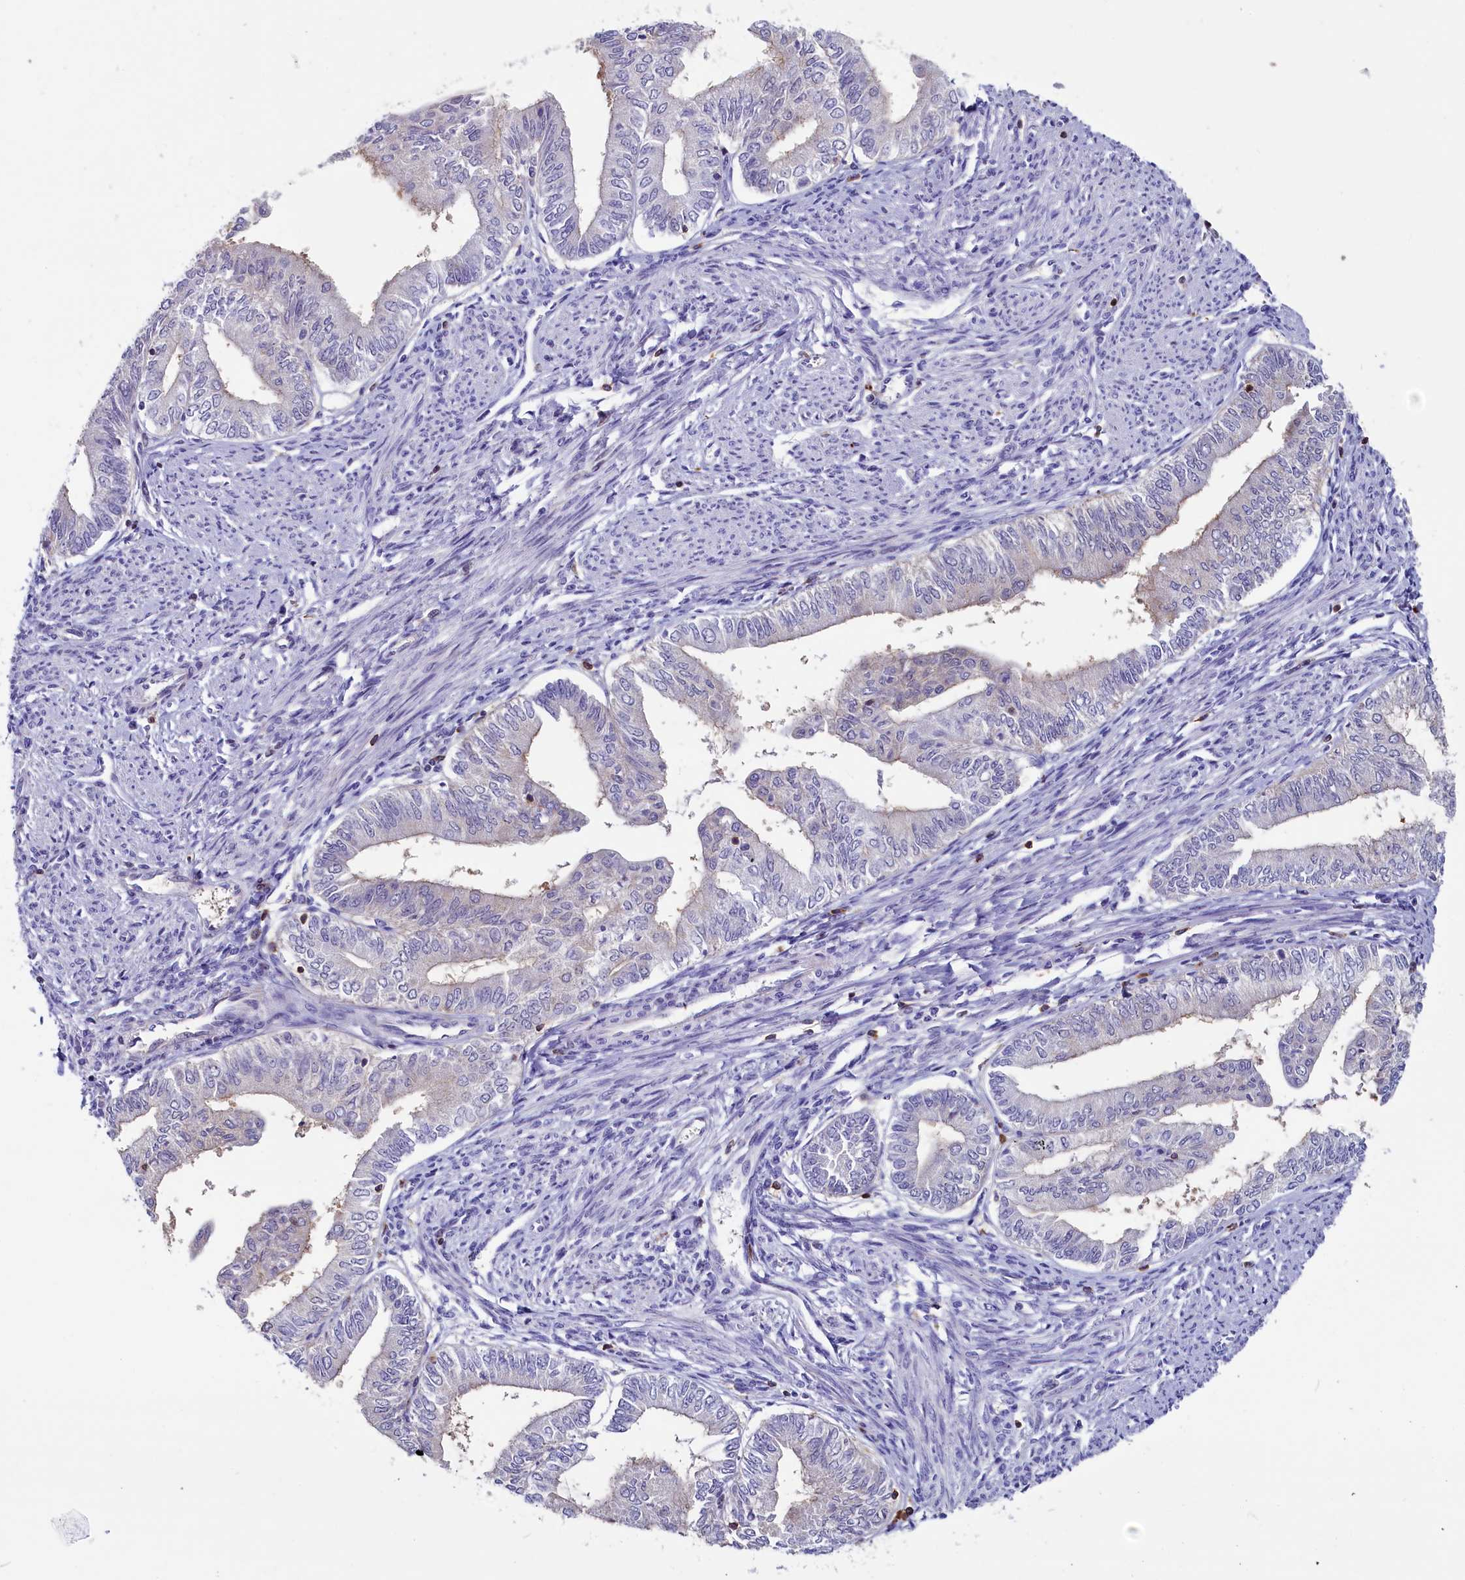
{"staining": {"intensity": "negative", "quantity": "none", "location": "none"}, "tissue": "endometrial cancer", "cell_type": "Tumor cells", "image_type": "cancer", "snomed": [{"axis": "morphology", "description": "Adenocarcinoma, NOS"}, {"axis": "topography", "description": "Endometrium"}], "caption": "Tumor cells show no significant expression in endometrial adenocarcinoma. (DAB immunohistochemistry with hematoxylin counter stain).", "gene": "CIAPIN1", "patient": {"sex": "female", "age": 66}}